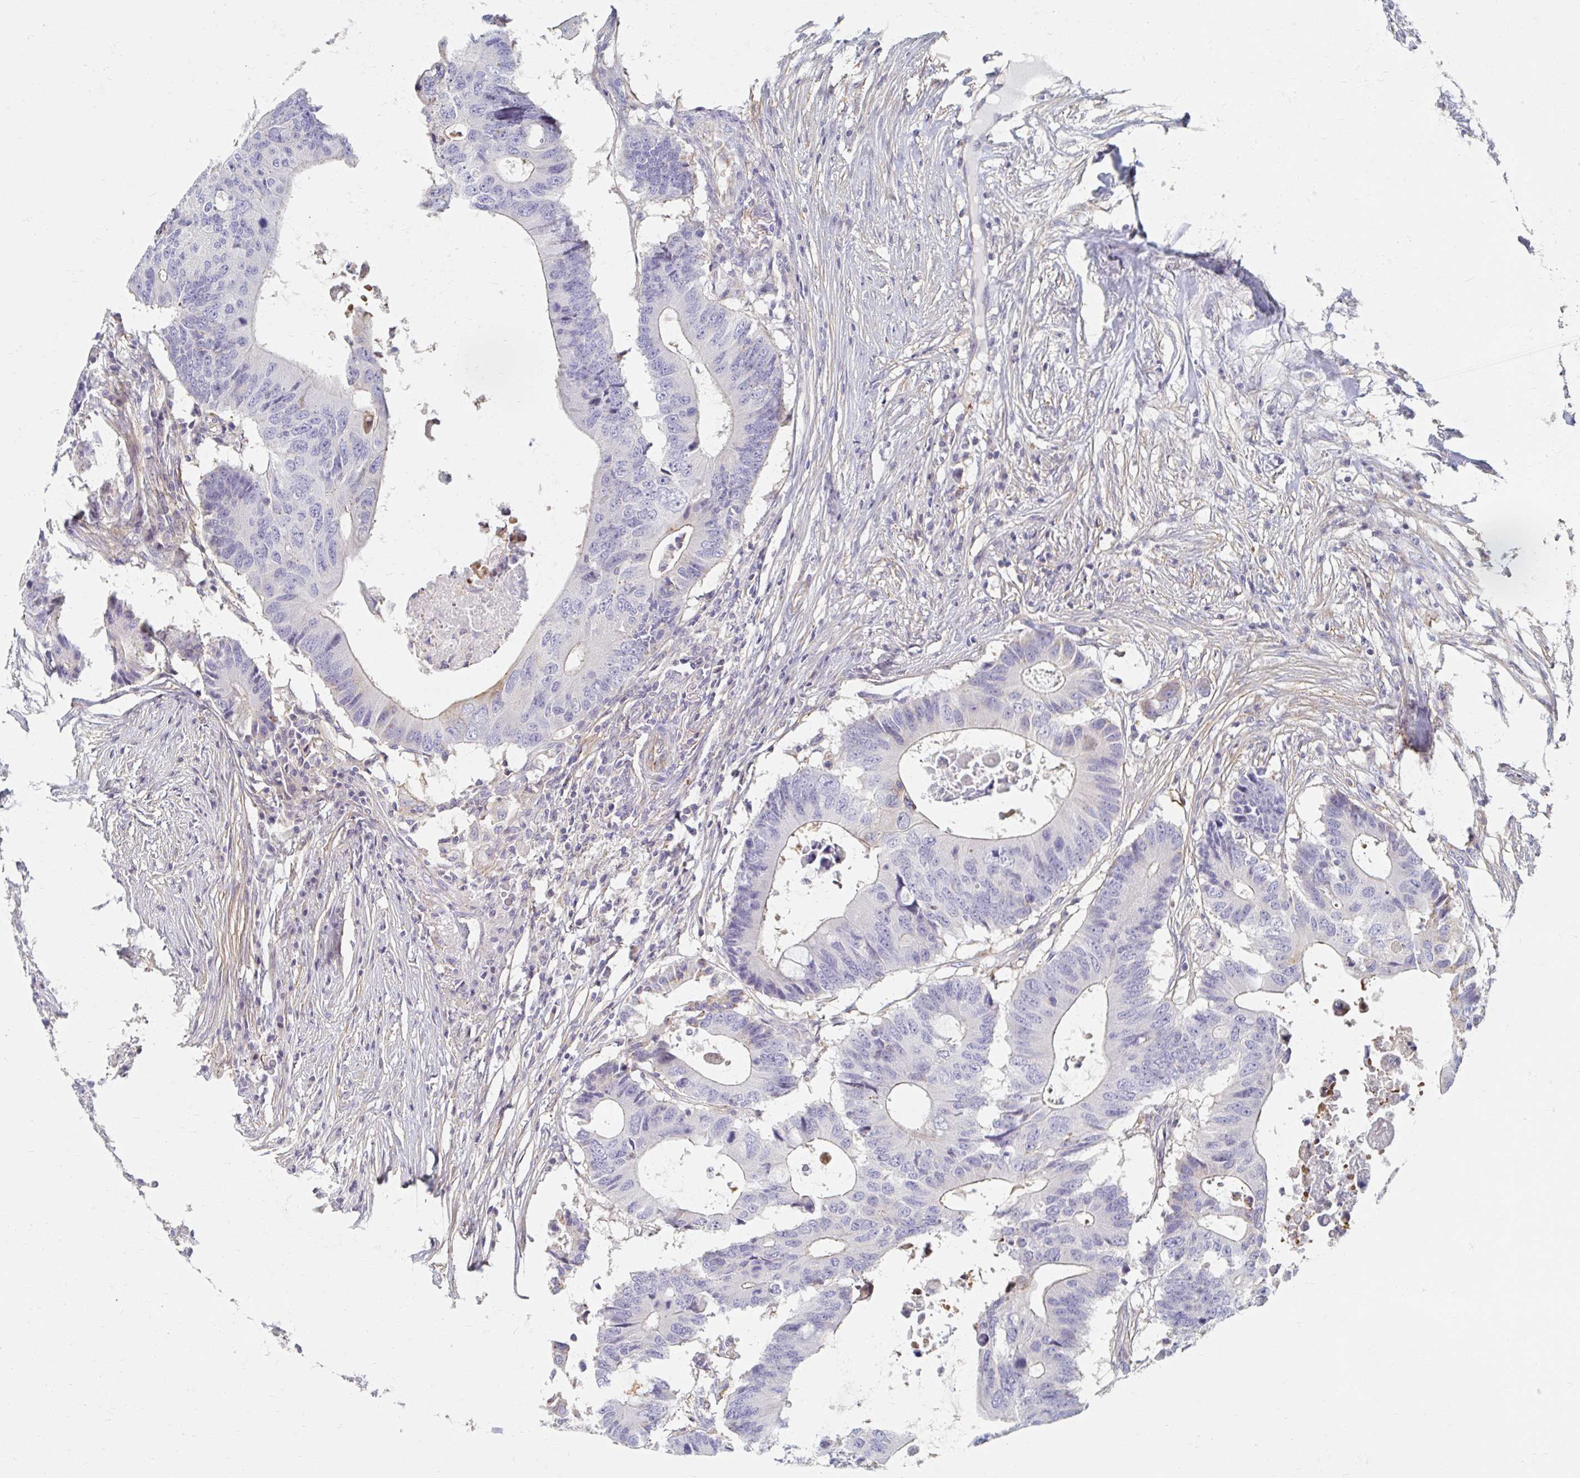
{"staining": {"intensity": "weak", "quantity": "<25%", "location": "cytoplasmic/membranous"}, "tissue": "colorectal cancer", "cell_type": "Tumor cells", "image_type": "cancer", "snomed": [{"axis": "morphology", "description": "Adenocarcinoma, NOS"}, {"axis": "topography", "description": "Colon"}], "caption": "A high-resolution image shows immunohistochemistry (IHC) staining of colorectal cancer (adenocarcinoma), which displays no significant positivity in tumor cells.", "gene": "MYLK2", "patient": {"sex": "male", "age": 71}}